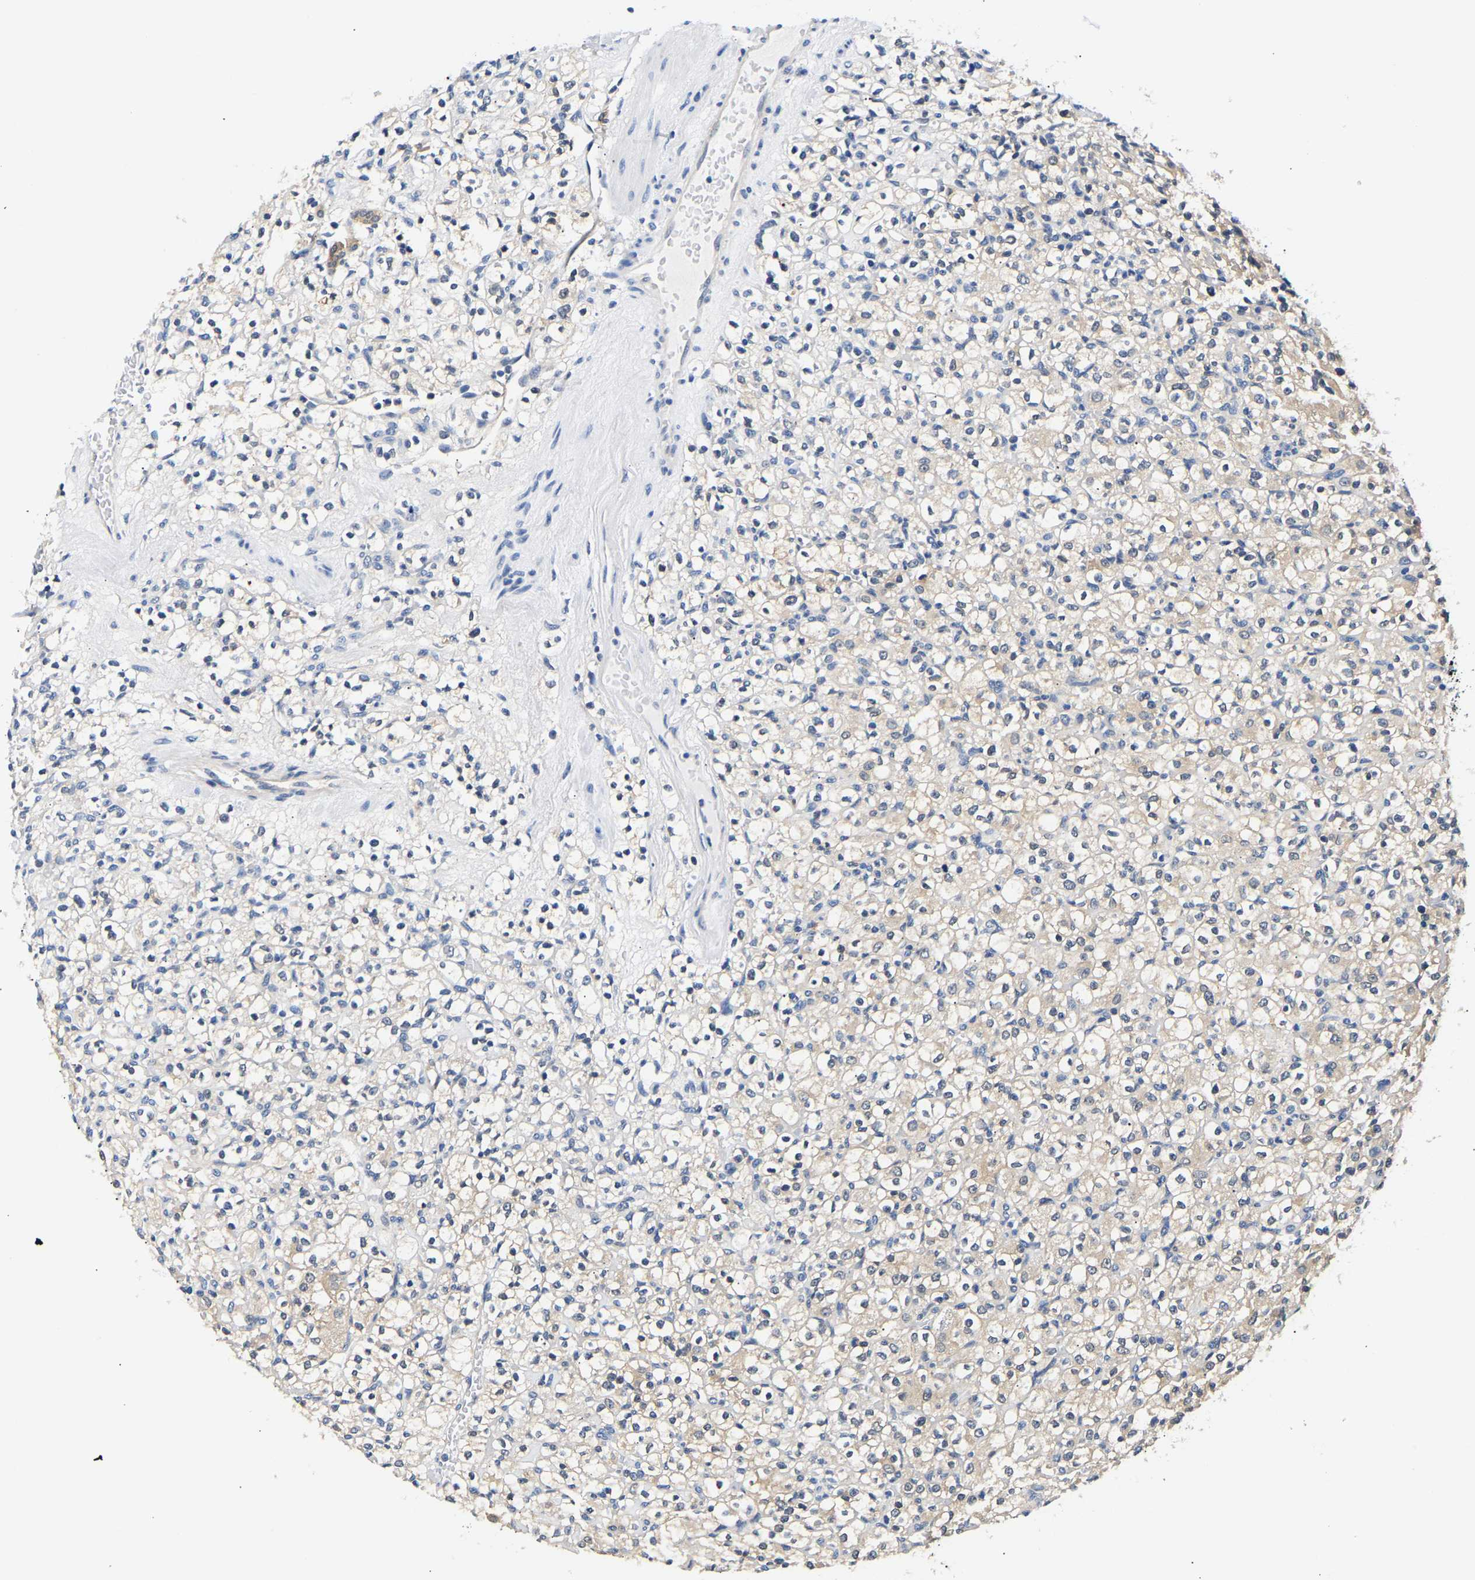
{"staining": {"intensity": "negative", "quantity": "none", "location": "none"}, "tissue": "renal cancer", "cell_type": "Tumor cells", "image_type": "cancer", "snomed": [{"axis": "morphology", "description": "Normal tissue, NOS"}, {"axis": "morphology", "description": "Adenocarcinoma, NOS"}, {"axis": "topography", "description": "Kidney"}], "caption": "DAB immunohistochemical staining of renal adenocarcinoma displays no significant staining in tumor cells.", "gene": "UCHL3", "patient": {"sex": "female", "age": 72}}